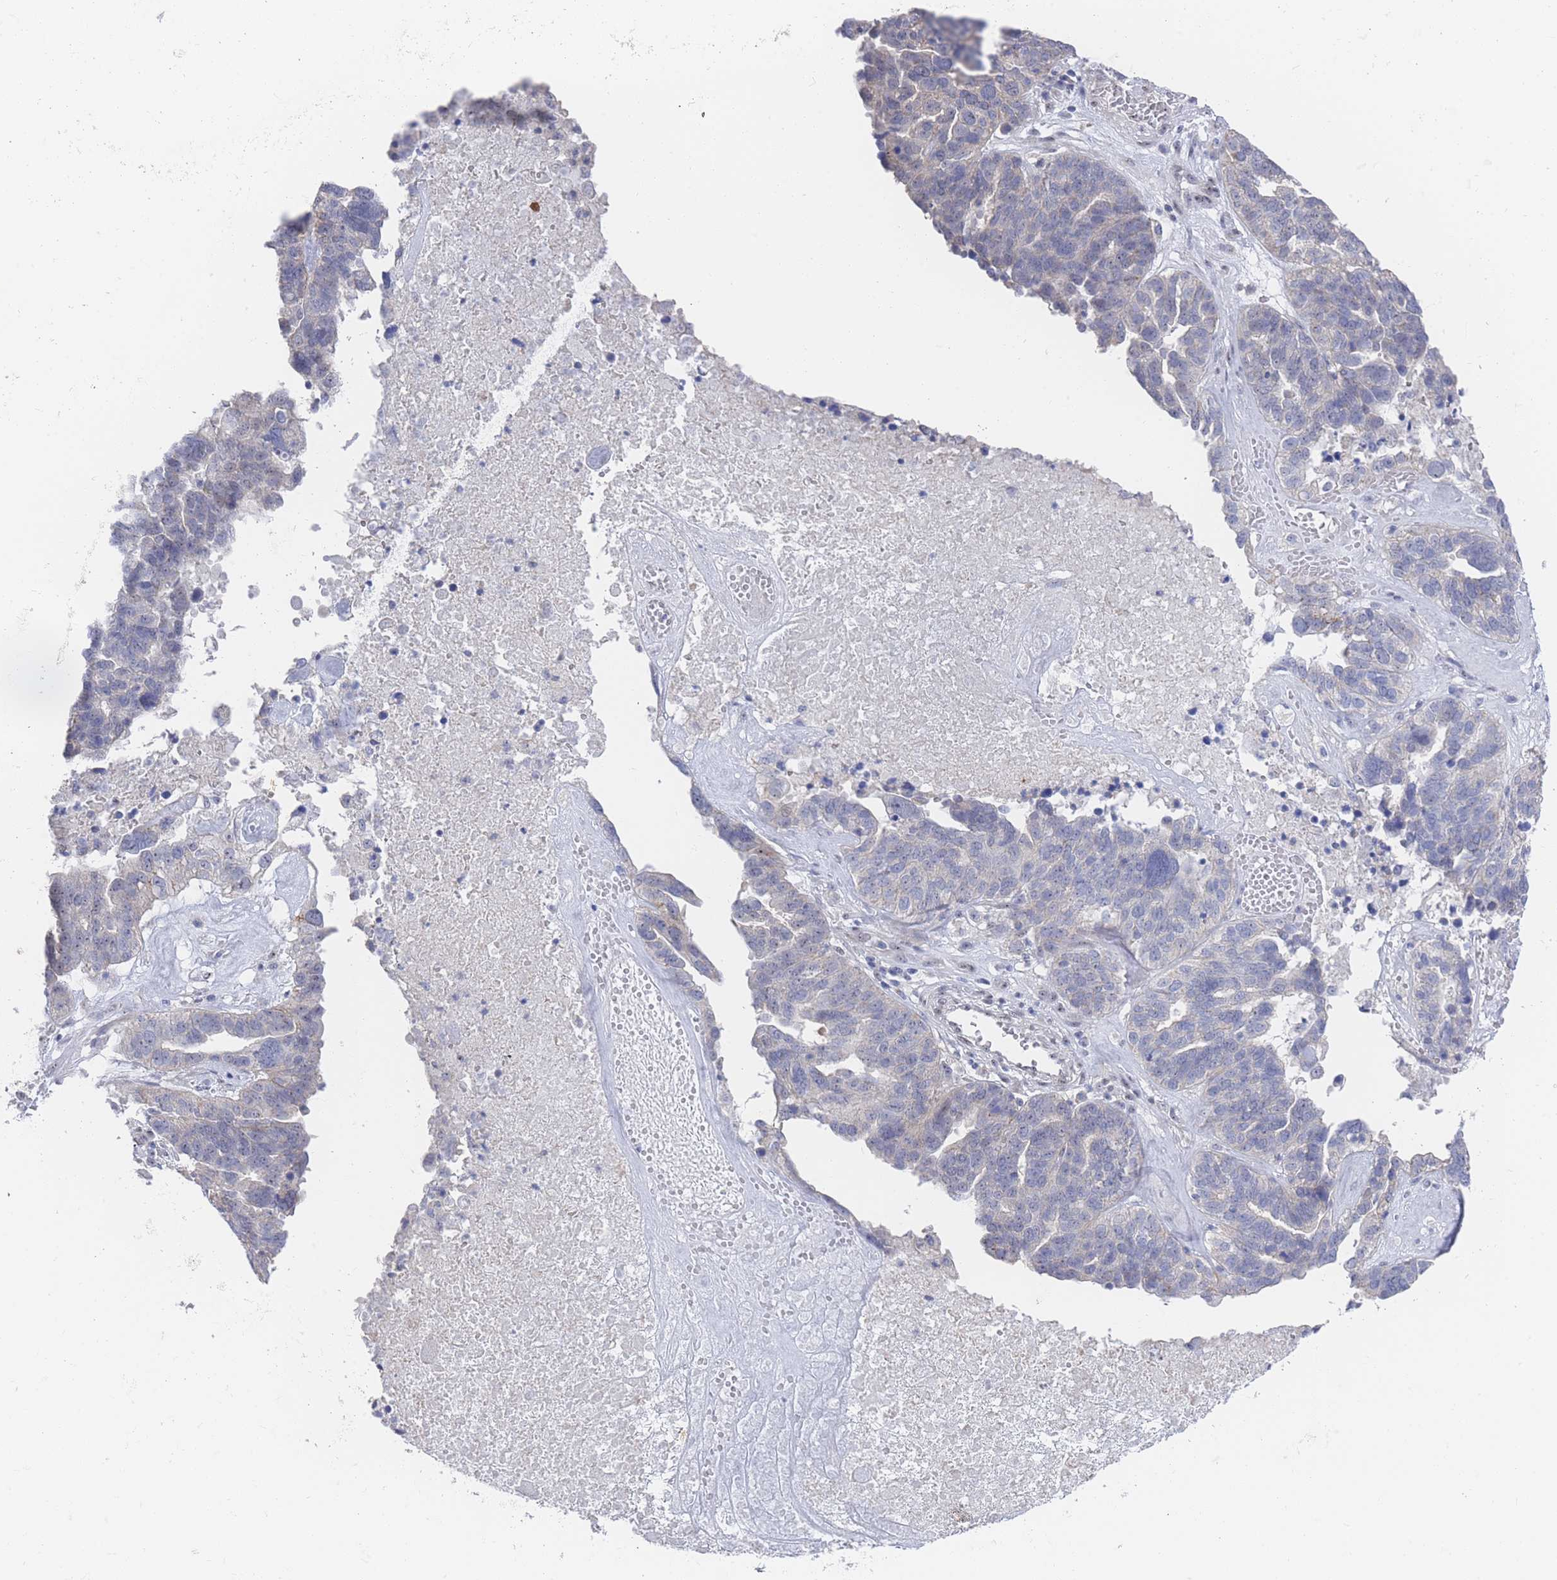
{"staining": {"intensity": "weak", "quantity": "<25%", "location": "cytoplasmic/membranous"}, "tissue": "ovarian cancer", "cell_type": "Tumor cells", "image_type": "cancer", "snomed": [{"axis": "morphology", "description": "Cystadenocarcinoma, serous, NOS"}, {"axis": "topography", "description": "Ovary"}], "caption": "Serous cystadenocarcinoma (ovarian) was stained to show a protein in brown. There is no significant staining in tumor cells.", "gene": "ZNF142", "patient": {"sex": "female", "age": 59}}